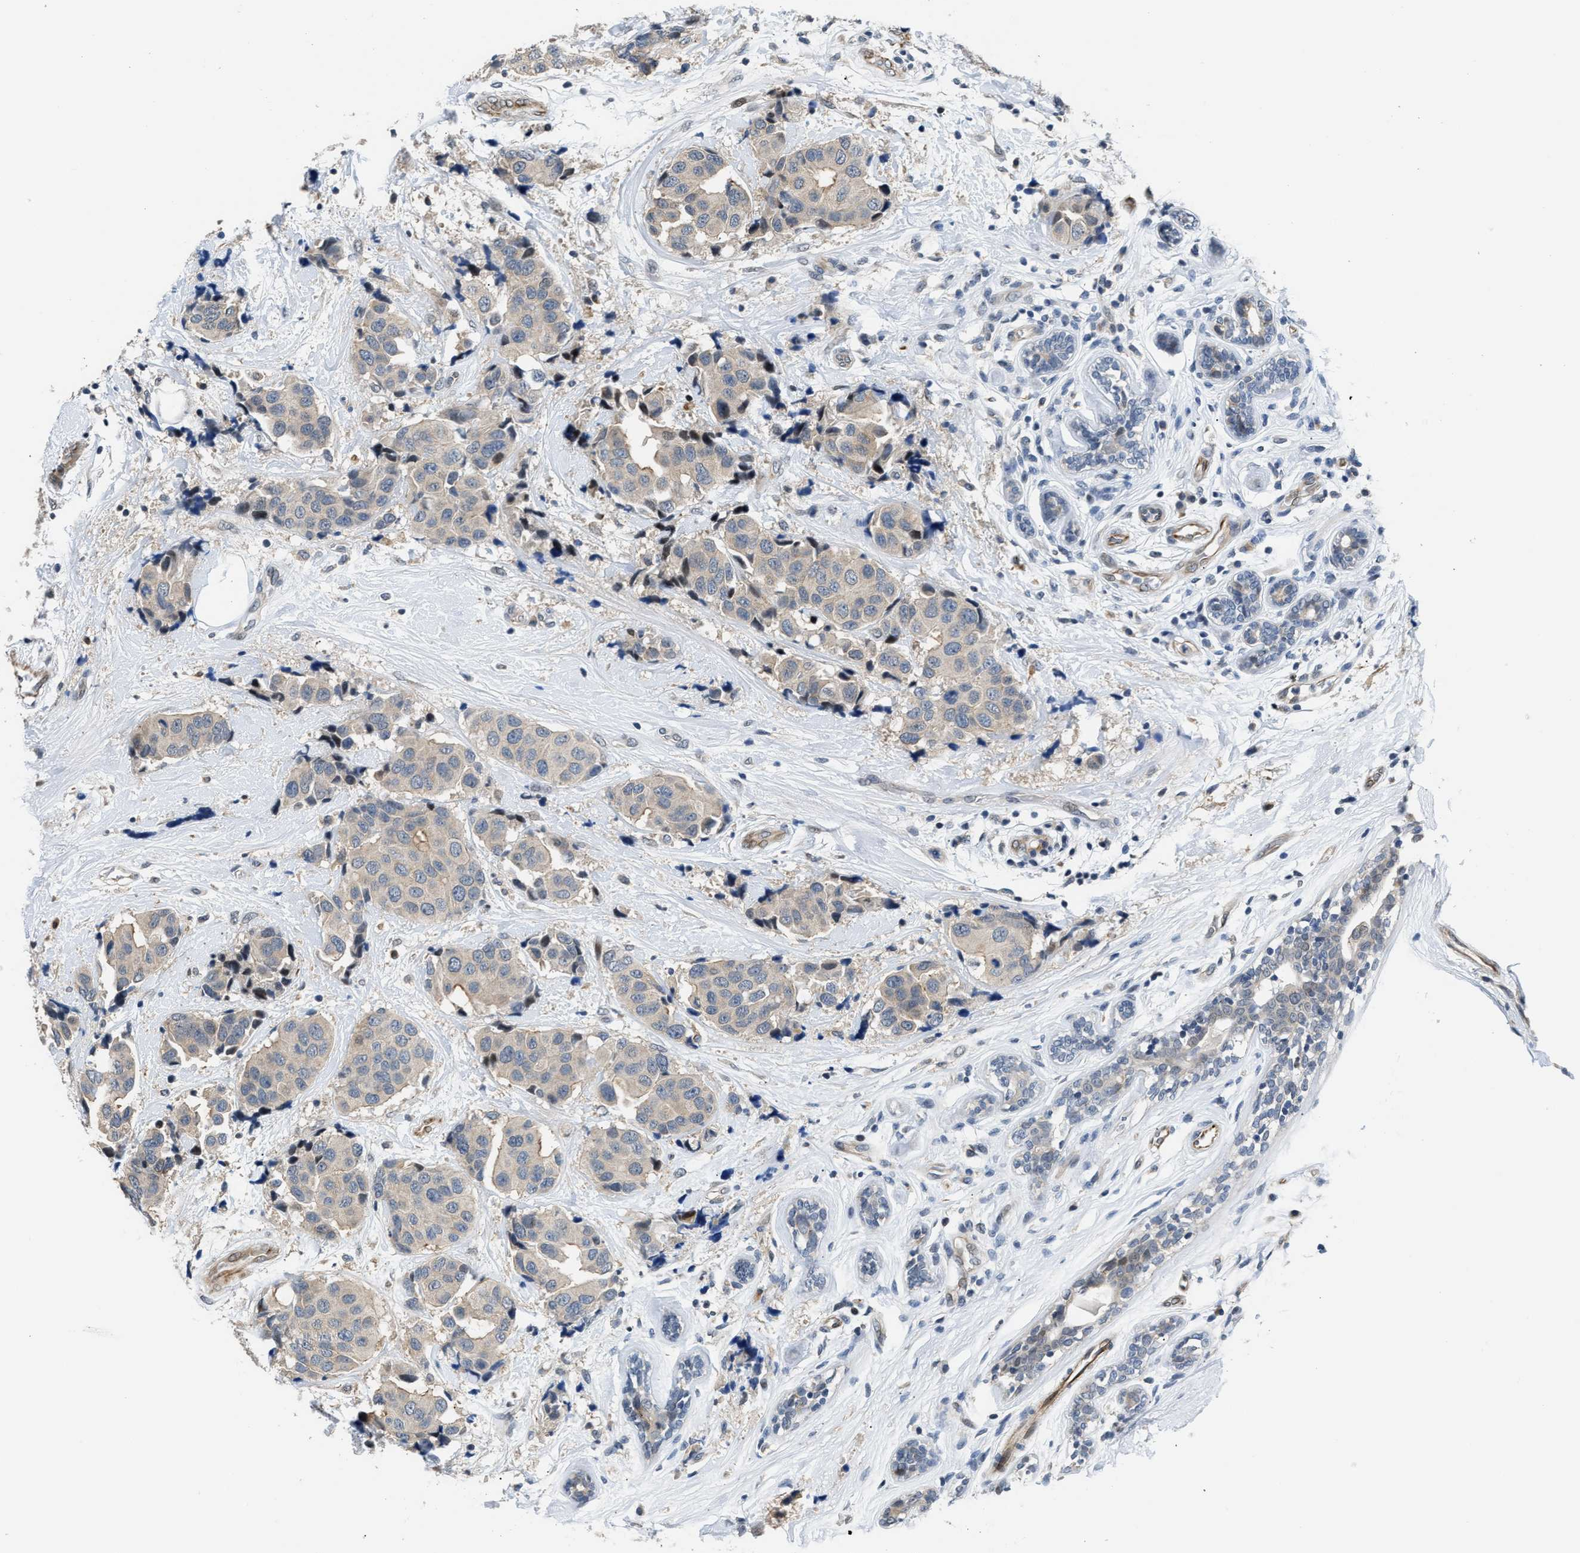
{"staining": {"intensity": "weak", "quantity": "<25%", "location": "cytoplasmic/membranous"}, "tissue": "breast cancer", "cell_type": "Tumor cells", "image_type": "cancer", "snomed": [{"axis": "morphology", "description": "Normal tissue, NOS"}, {"axis": "morphology", "description": "Duct carcinoma"}, {"axis": "topography", "description": "Breast"}], "caption": "A photomicrograph of breast cancer (intraductal carcinoma) stained for a protein displays no brown staining in tumor cells. (Stains: DAB immunohistochemistry with hematoxylin counter stain, Microscopy: brightfield microscopy at high magnification).", "gene": "PPM1H", "patient": {"sex": "female", "age": 39}}